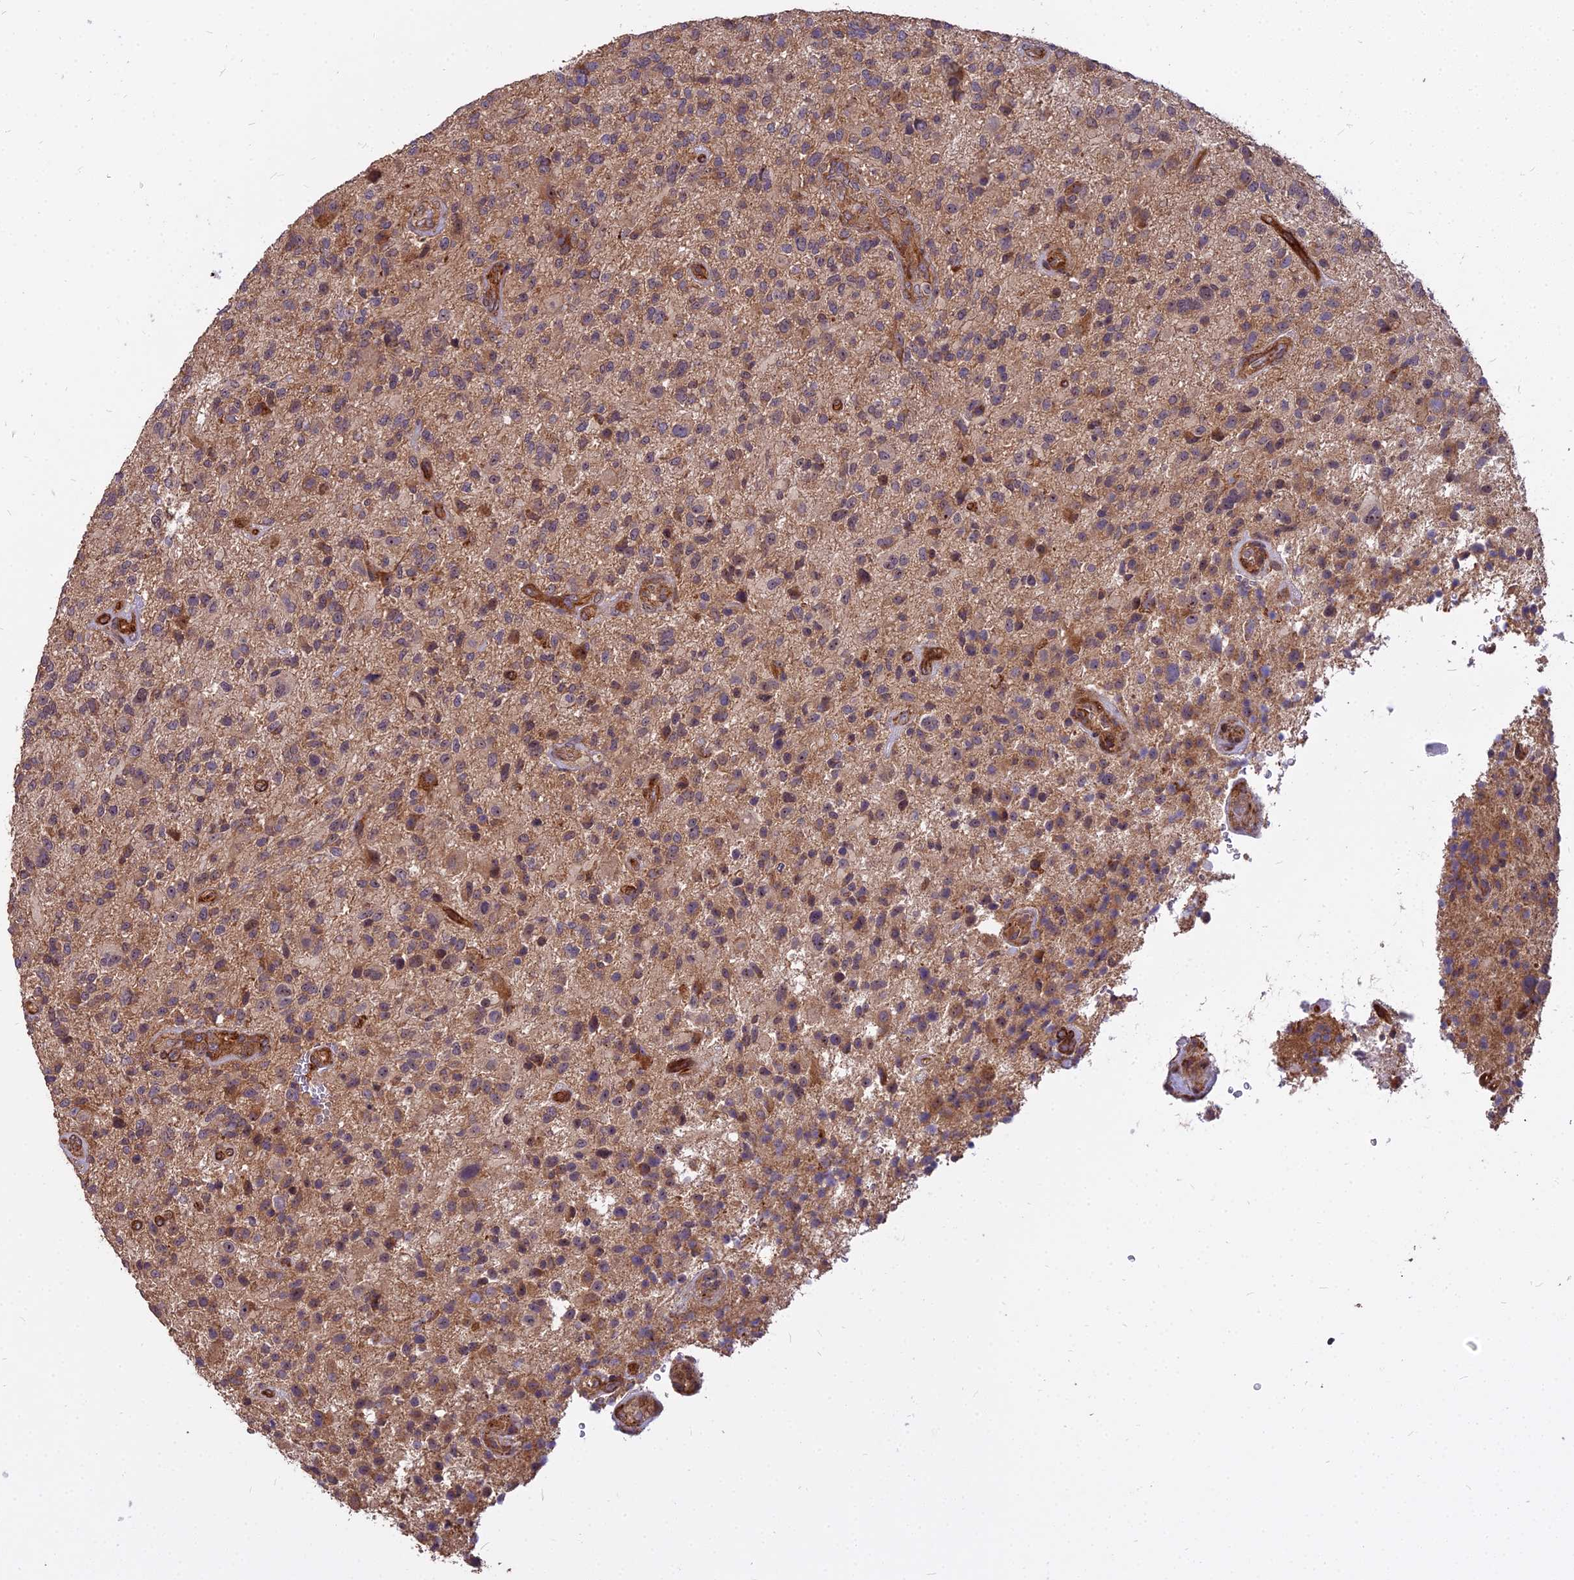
{"staining": {"intensity": "moderate", "quantity": ">75%", "location": "cytoplasmic/membranous"}, "tissue": "glioma", "cell_type": "Tumor cells", "image_type": "cancer", "snomed": [{"axis": "morphology", "description": "Glioma, malignant, High grade"}, {"axis": "topography", "description": "Brain"}], "caption": "Protein staining by immunohistochemistry (IHC) shows moderate cytoplasmic/membranous staining in approximately >75% of tumor cells in malignant glioma (high-grade).", "gene": "TCEA3", "patient": {"sex": "male", "age": 47}}